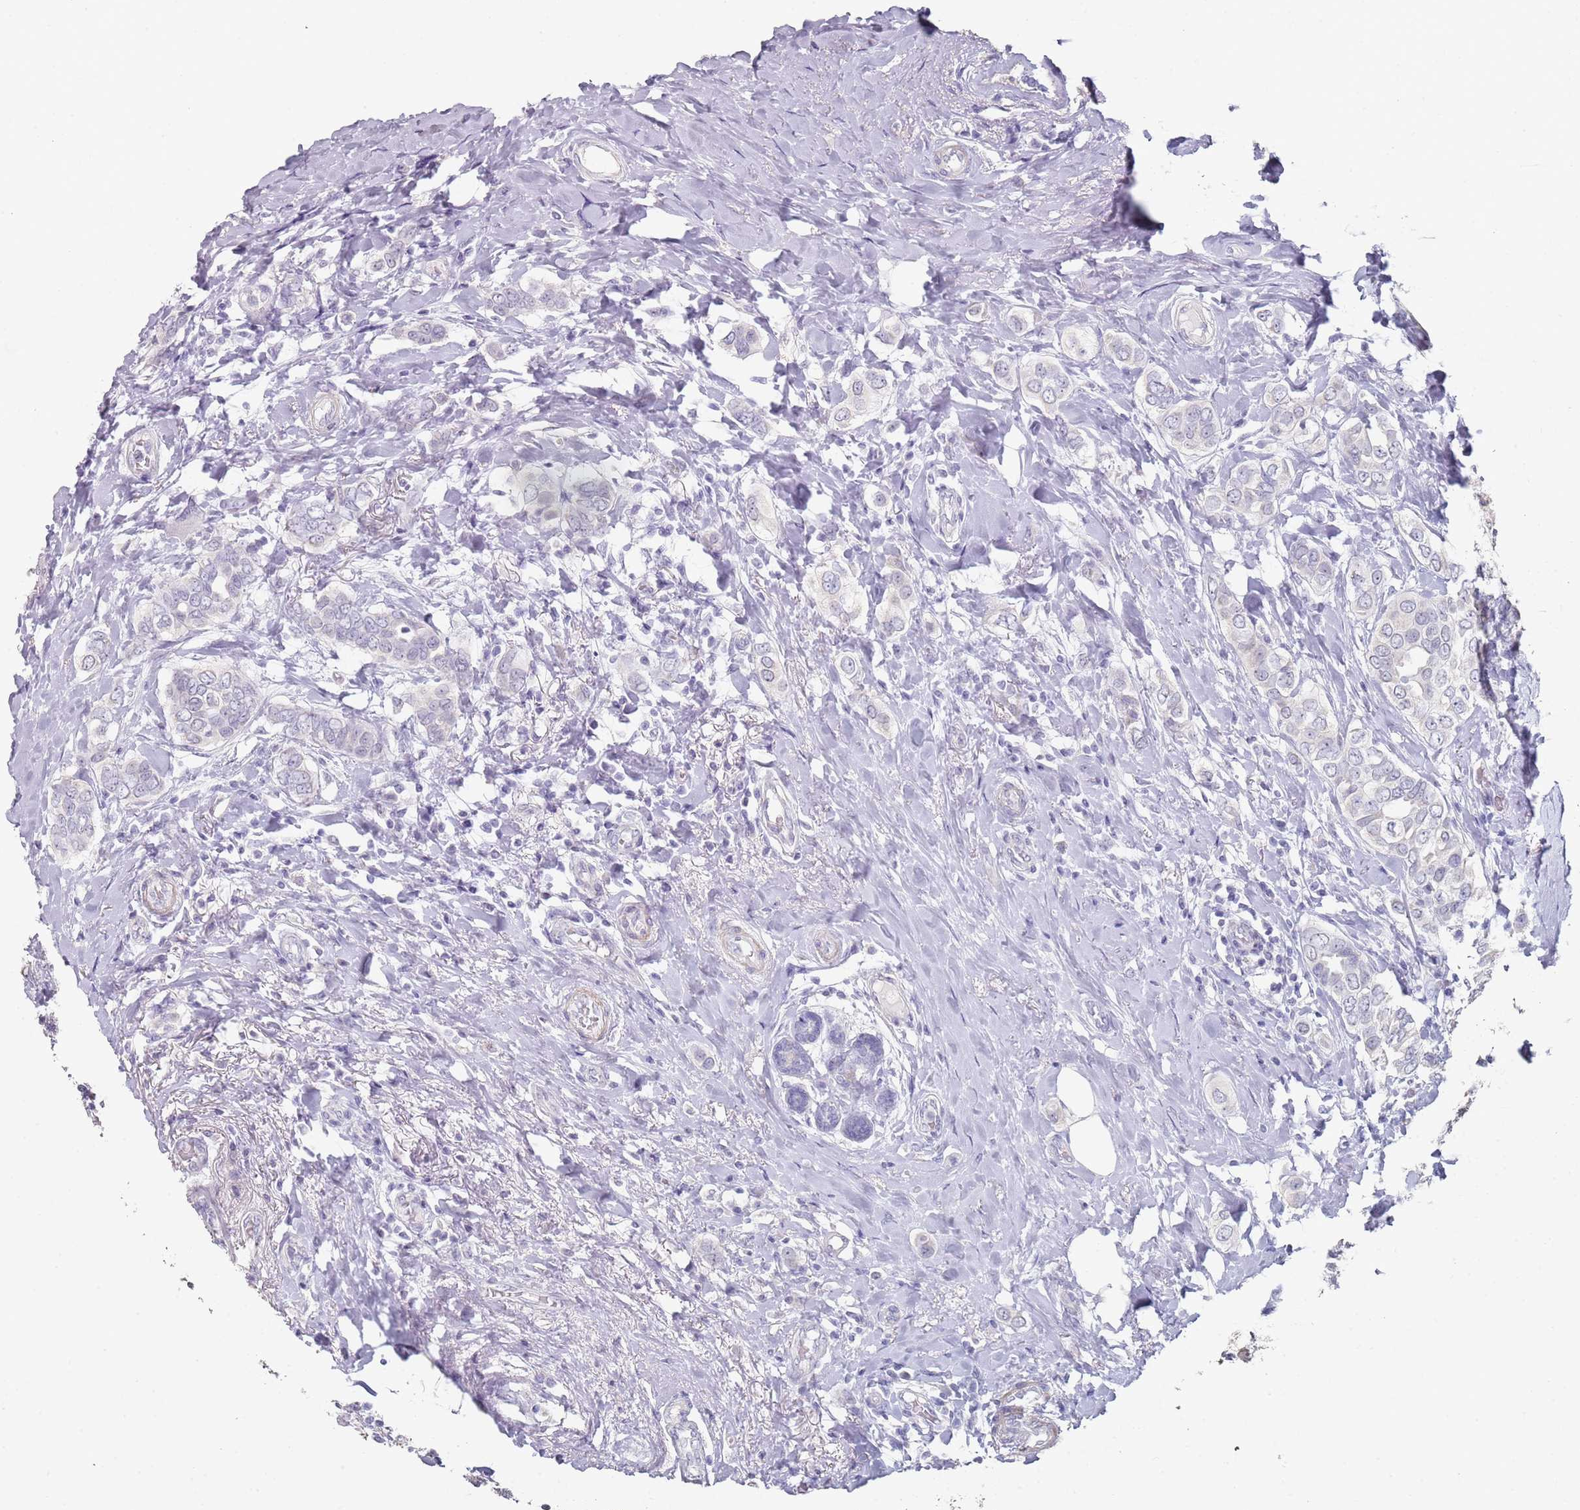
{"staining": {"intensity": "negative", "quantity": "none", "location": "none"}, "tissue": "breast cancer", "cell_type": "Tumor cells", "image_type": "cancer", "snomed": [{"axis": "morphology", "description": "Lobular carcinoma"}, {"axis": "topography", "description": "Breast"}], "caption": "Tumor cells are negative for protein expression in human breast cancer (lobular carcinoma).", "gene": "DNAH11", "patient": {"sex": "female", "age": 51}}